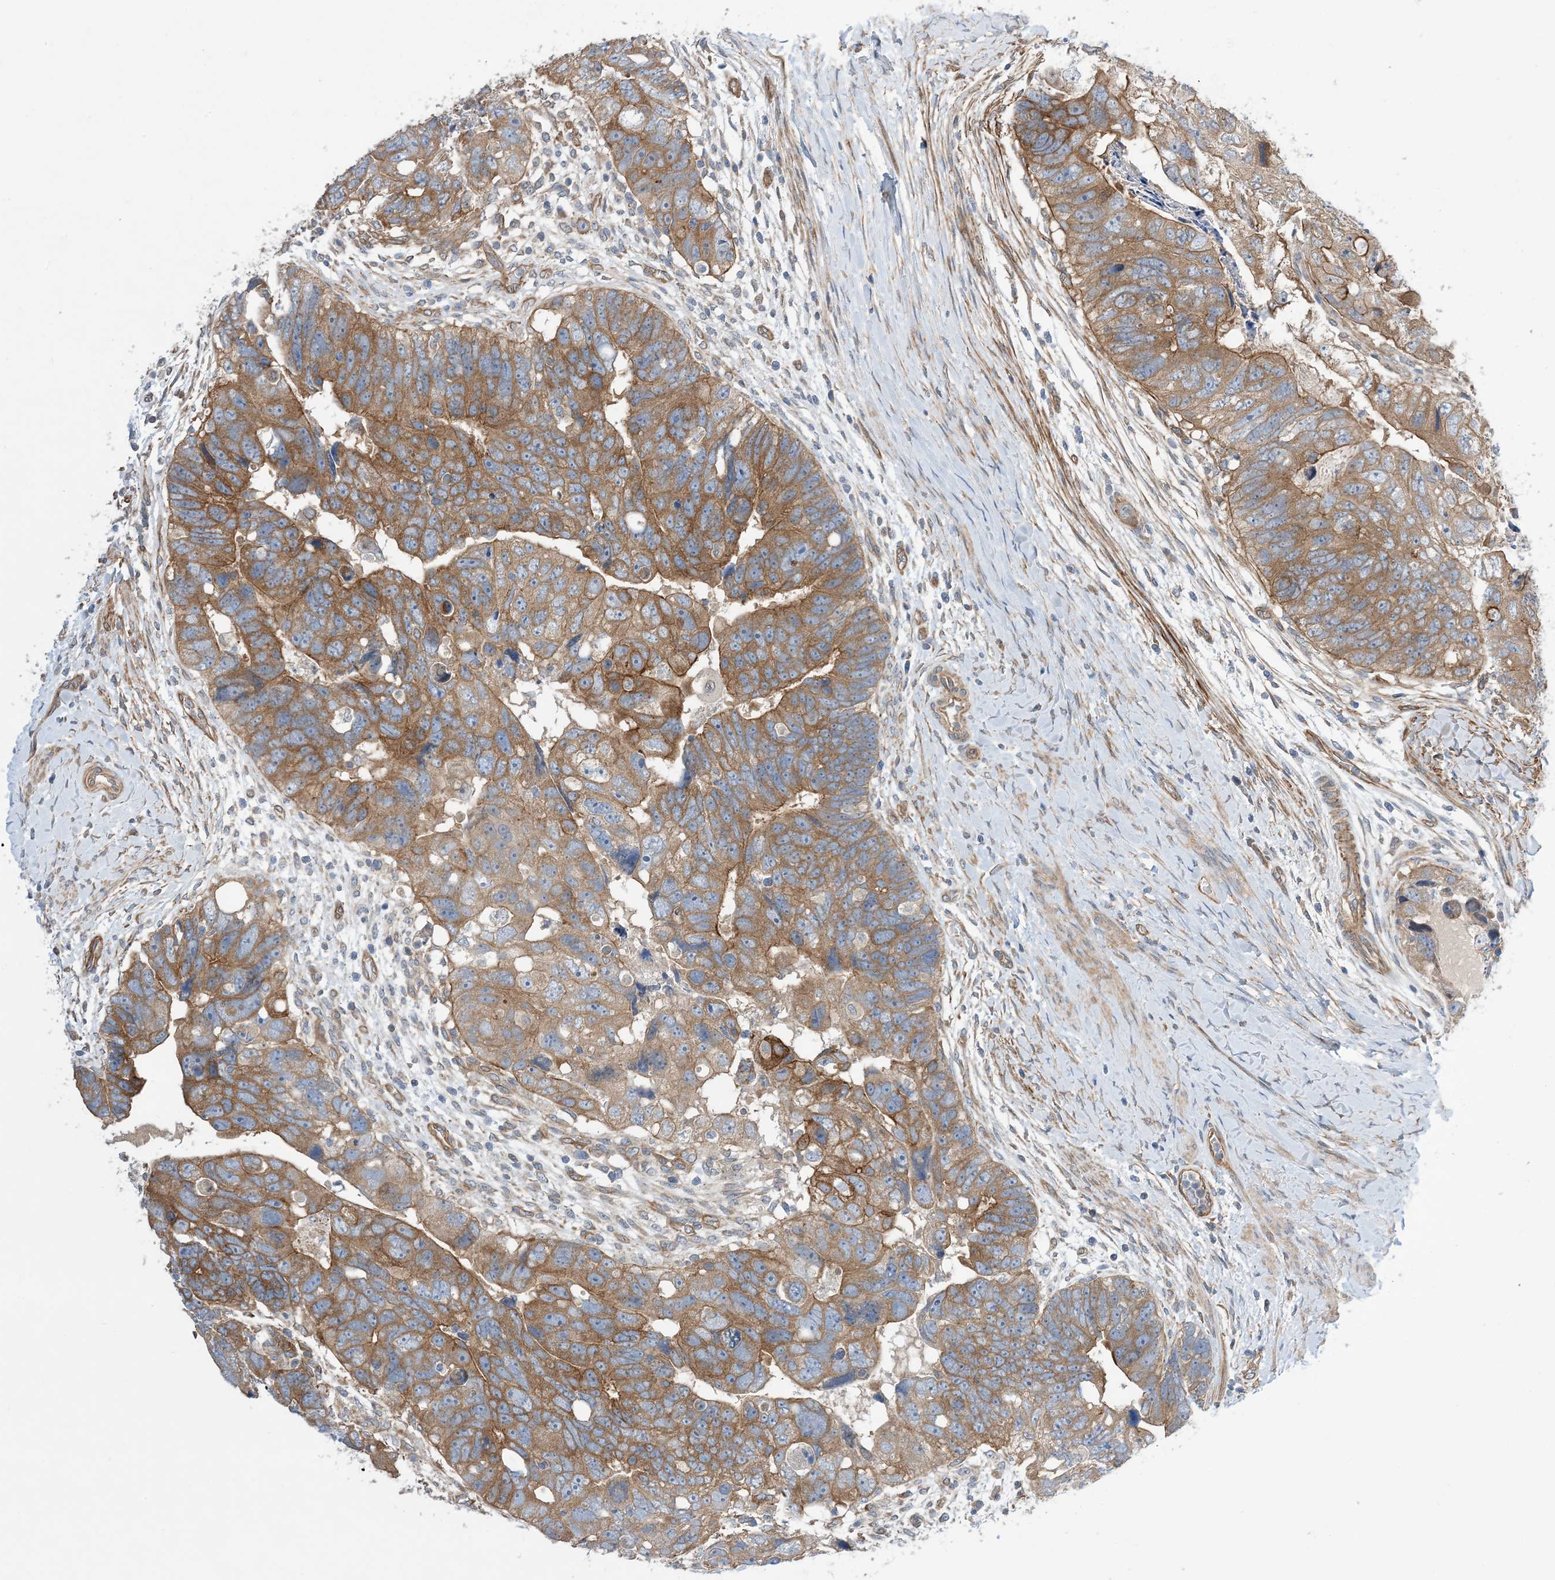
{"staining": {"intensity": "moderate", "quantity": ">75%", "location": "cytoplasmic/membranous"}, "tissue": "colorectal cancer", "cell_type": "Tumor cells", "image_type": "cancer", "snomed": [{"axis": "morphology", "description": "Adenocarcinoma, NOS"}, {"axis": "topography", "description": "Rectum"}], "caption": "Colorectal cancer (adenocarcinoma) tissue shows moderate cytoplasmic/membranous positivity in approximately >75% of tumor cells", "gene": "EHBP1", "patient": {"sex": "male", "age": 59}}